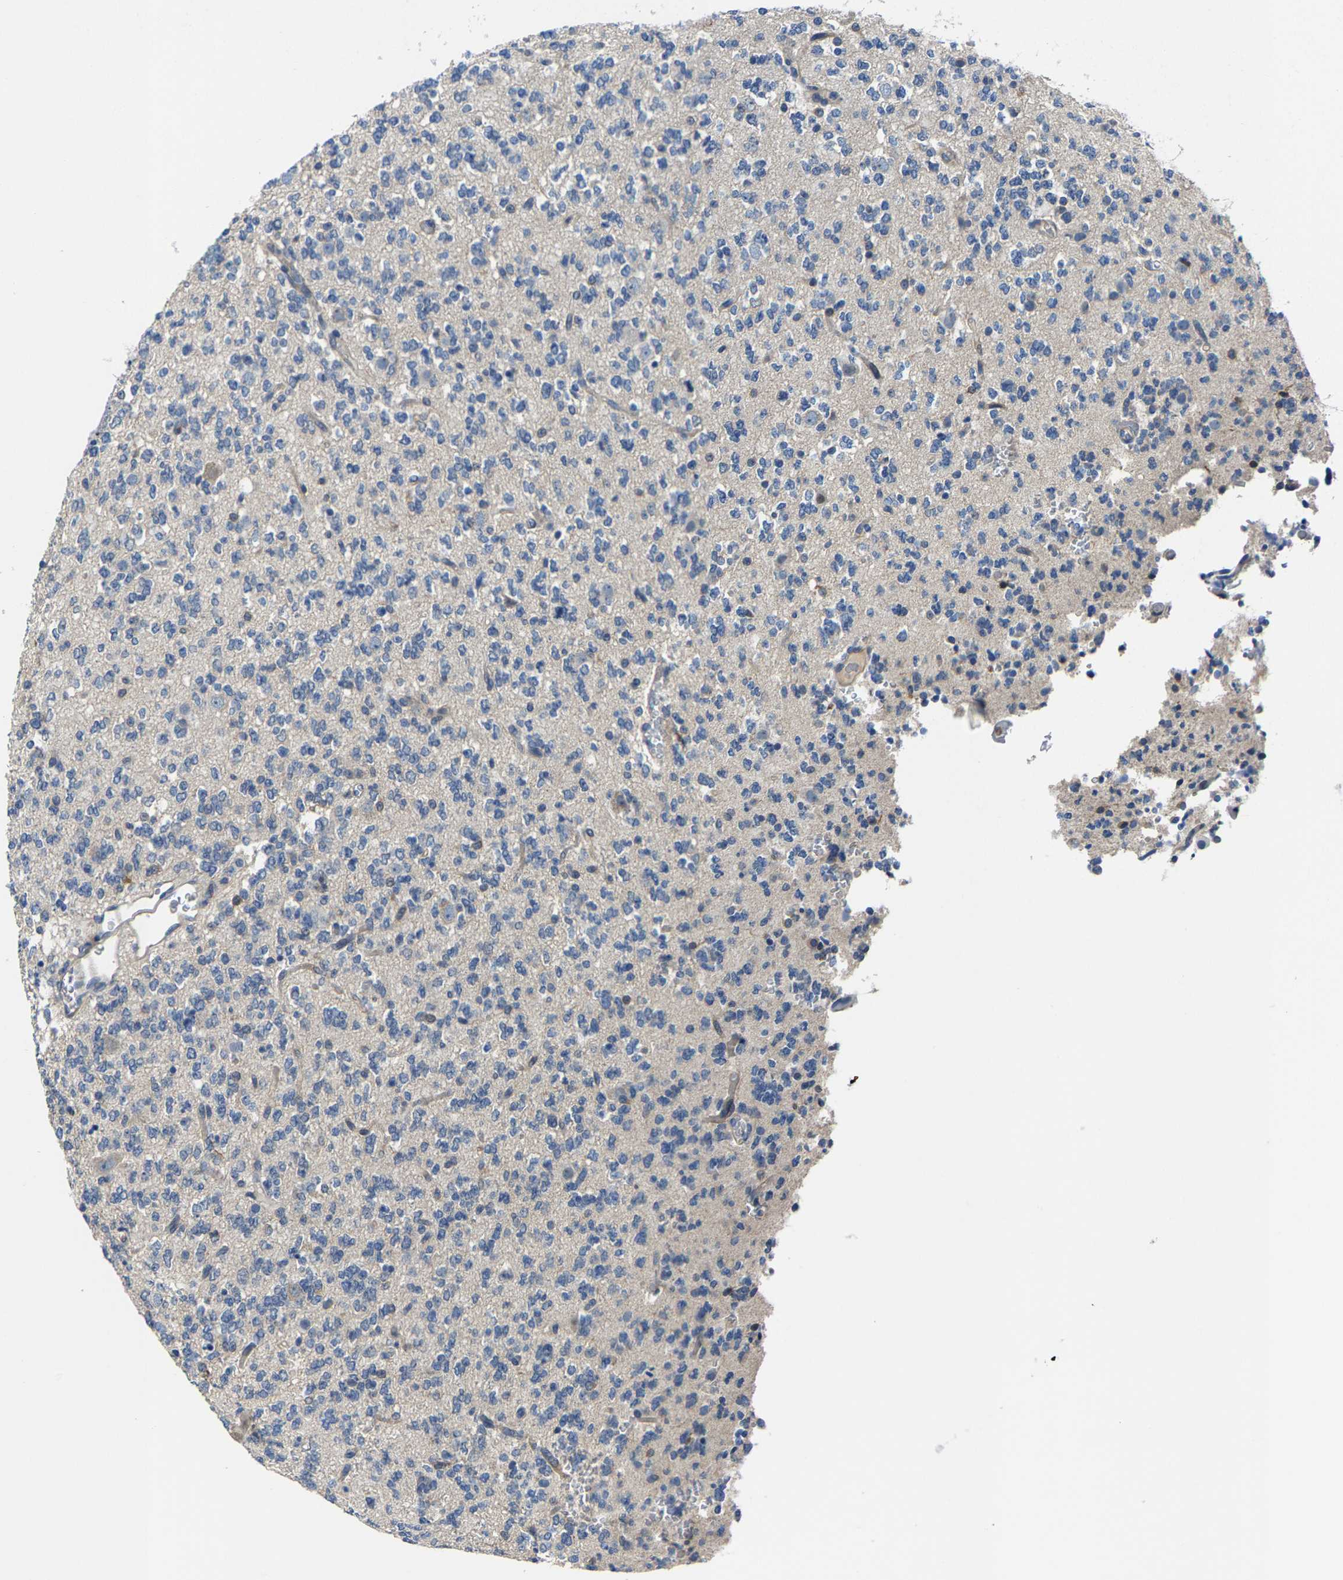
{"staining": {"intensity": "negative", "quantity": "none", "location": "none"}, "tissue": "glioma", "cell_type": "Tumor cells", "image_type": "cancer", "snomed": [{"axis": "morphology", "description": "Glioma, malignant, Low grade"}, {"axis": "topography", "description": "Brain"}], "caption": "A photomicrograph of glioma stained for a protein displays no brown staining in tumor cells.", "gene": "AGBL3", "patient": {"sex": "male", "age": 38}}